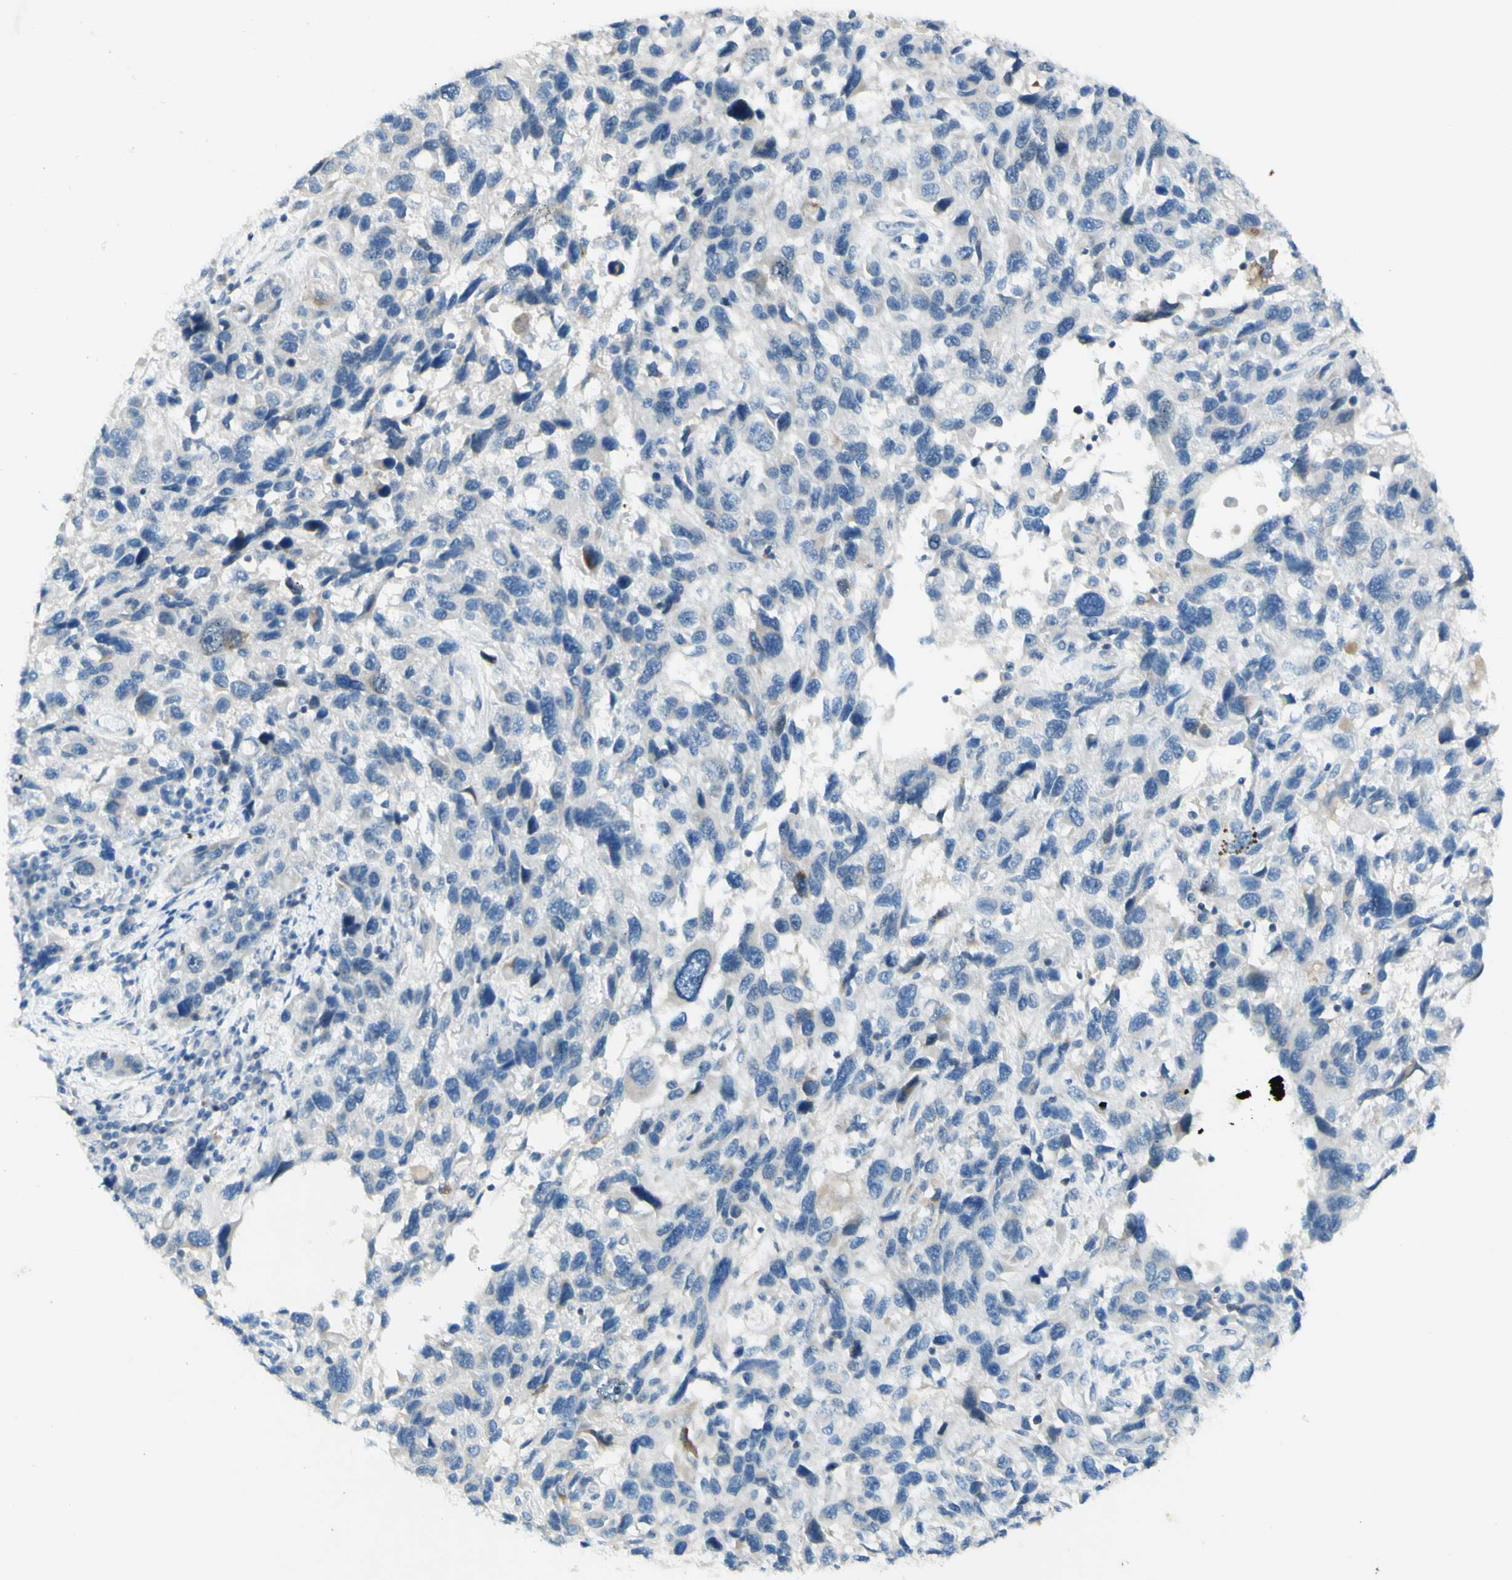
{"staining": {"intensity": "negative", "quantity": "none", "location": "none"}, "tissue": "melanoma", "cell_type": "Tumor cells", "image_type": "cancer", "snomed": [{"axis": "morphology", "description": "Malignant melanoma, NOS"}, {"axis": "topography", "description": "Skin"}], "caption": "The immunohistochemistry micrograph has no significant staining in tumor cells of malignant melanoma tissue. Nuclei are stained in blue.", "gene": "GDF15", "patient": {"sex": "male", "age": 53}}